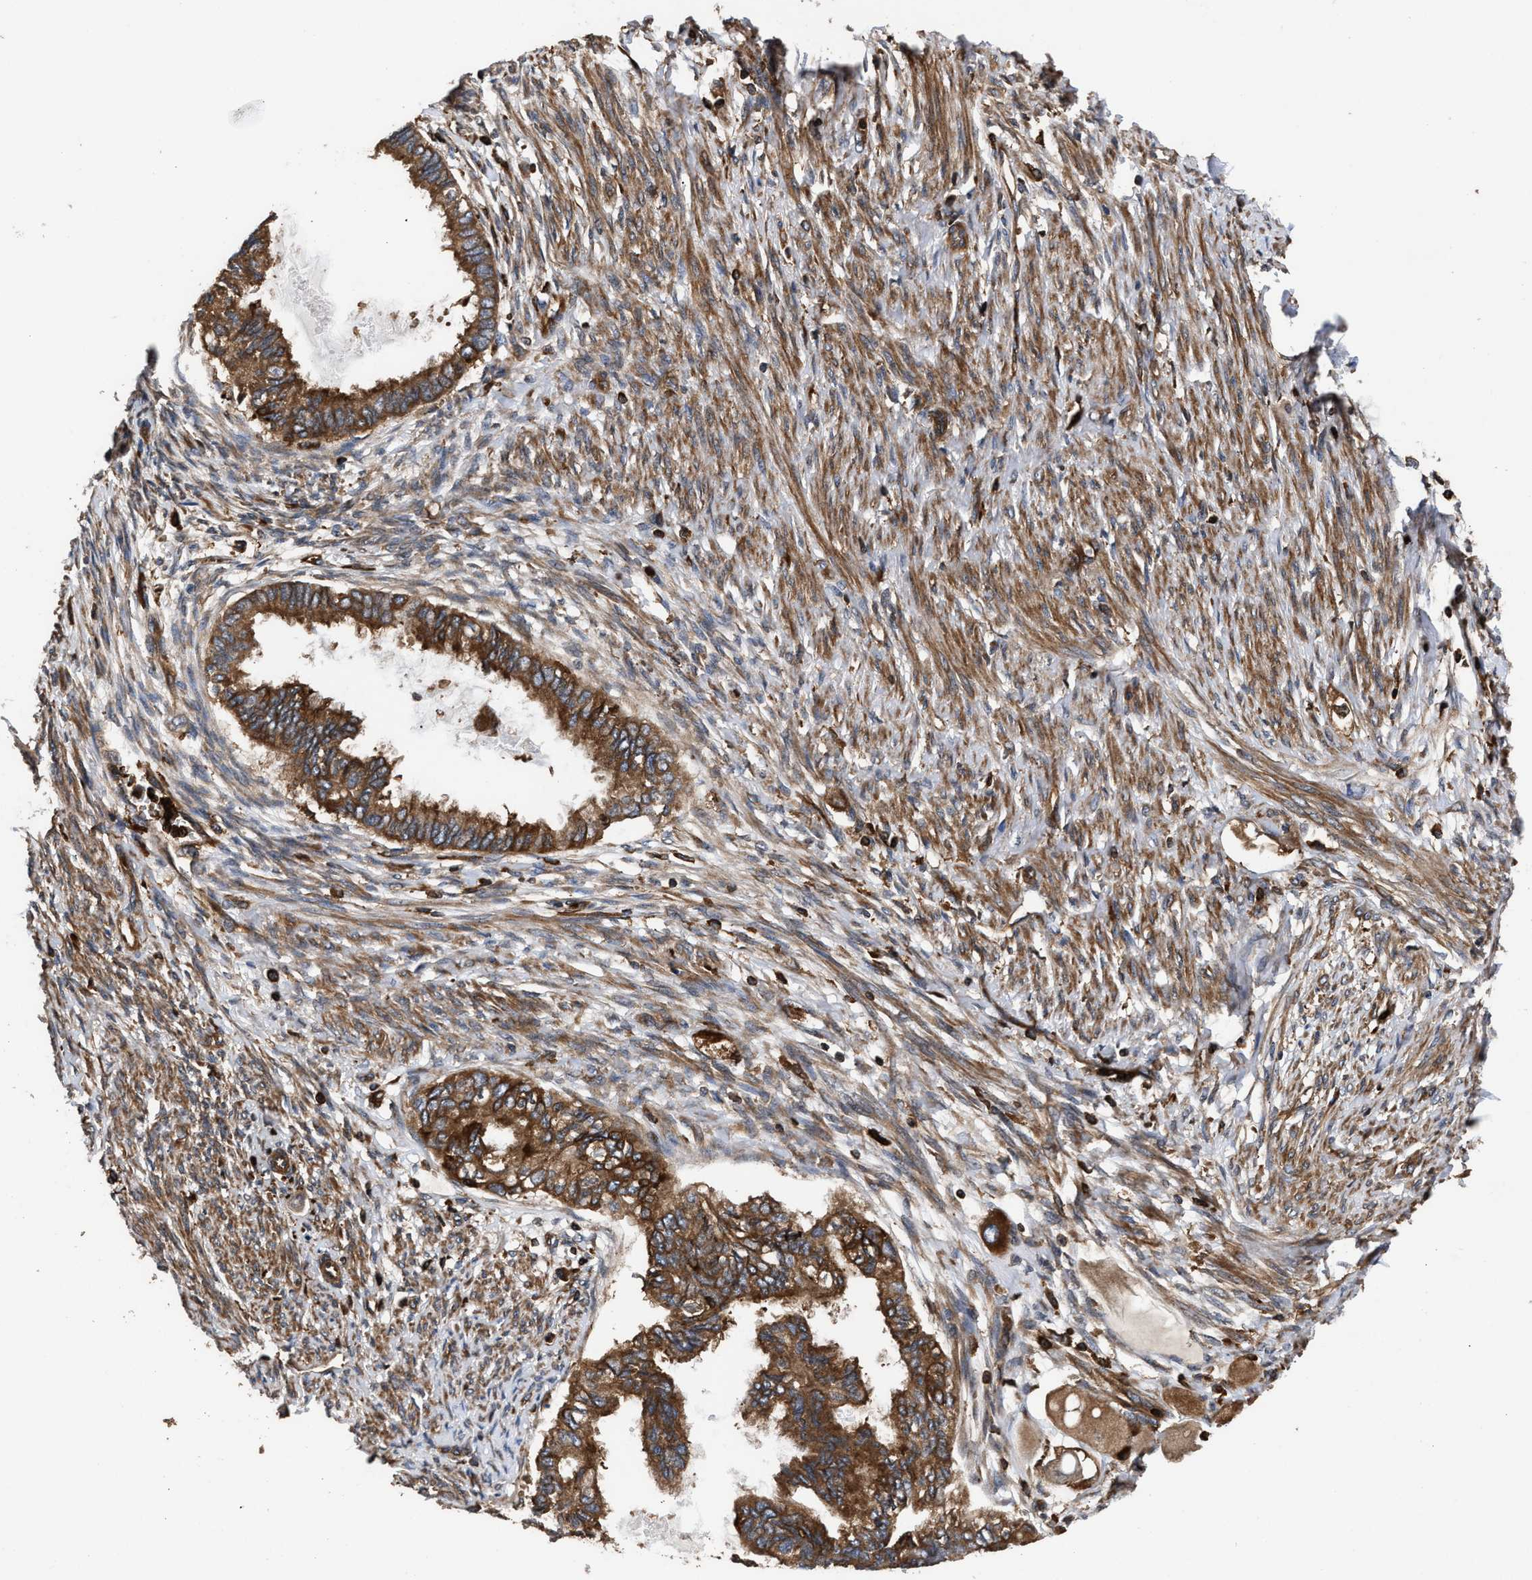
{"staining": {"intensity": "moderate", "quantity": ">75%", "location": "cytoplasmic/membranous"}, "tissue": "cervical cancer", "cell_type": "Tumor cells", "image_type": "cancer", "snomed": [{"axis": "morphology", "description": "Normal tissue, NOS"}, {"axis": "morphology", "description": "Adenocarcinoma, NOS"}, {"axis": "topography", "description": "Cervix"}, {"axis": "topography", "description": "Endometrium"}], "caption": "Adenocarcinoma (cervical) tissue demonstrates moderate cytoplasmic/membranous expression in about >75% of tumor cells", "gene": "KYAT1", "patient": {"sex": "female", "age": 86}}